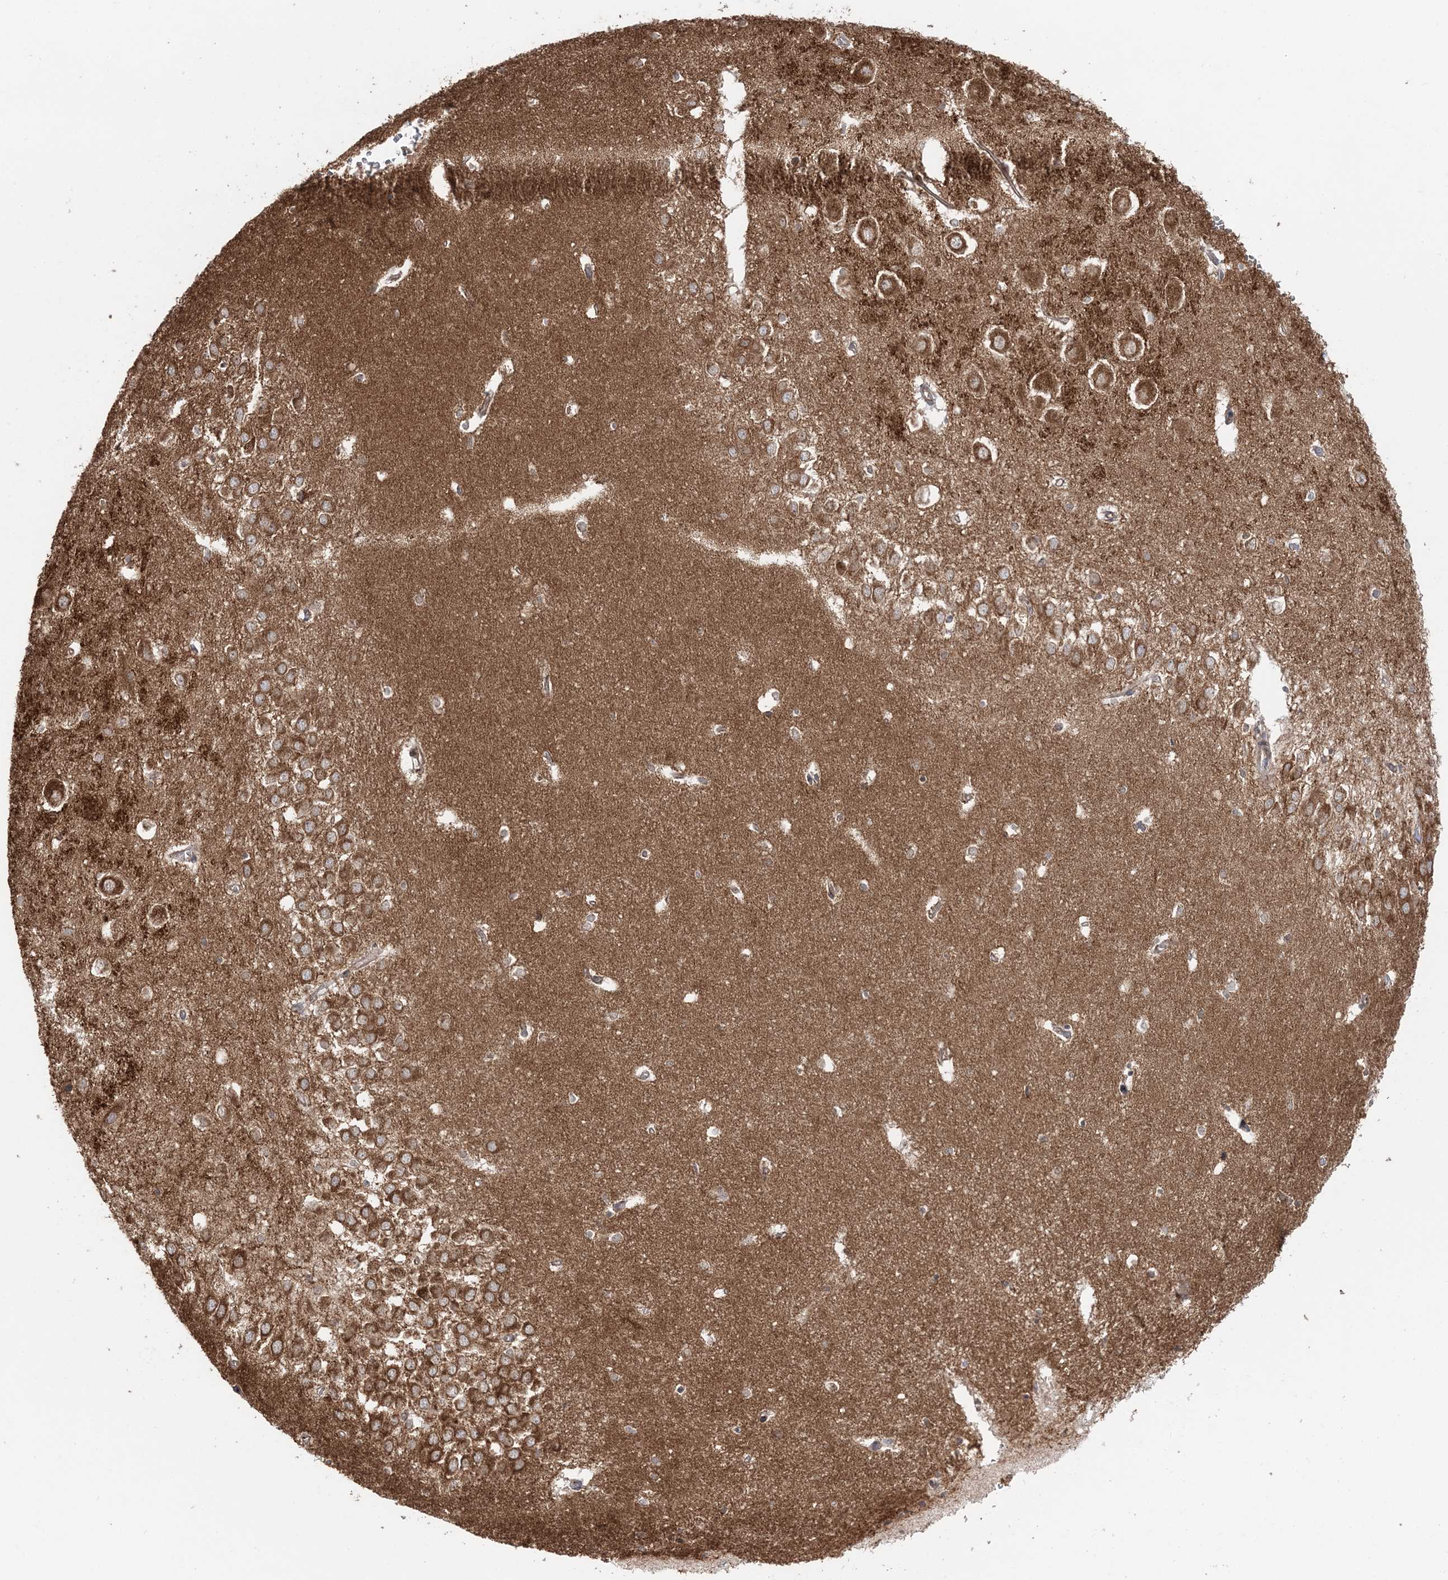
{"staining": {"intensity": "weak", "quantity": "25%-75%", "location": "cytoplasmic/membranous"}, "tissue": "hippocampus", "cell_type": "Glial cells", "image_type": "normal", "snomed": [{"axis": "morphology", "description": "Normal tissue, NOS"}, {"axis": "topography", "description": "Hippocampus"}], "caption": "IHC staining of benign hippocampus, which exhibits low levels of weak cytoplasmic/membranous staining in approximately 25%-75% of glial cells indicating weak cytoplasmic/membranous protein positivity. The staining was performed using DAB (3,3'-diaminobenzidine) (brown) for protein detection and nuclei were counterstained in hematoxylin (blue).", "gene": "ABCC3", "patient": {"sex": "female", "age": 64}}